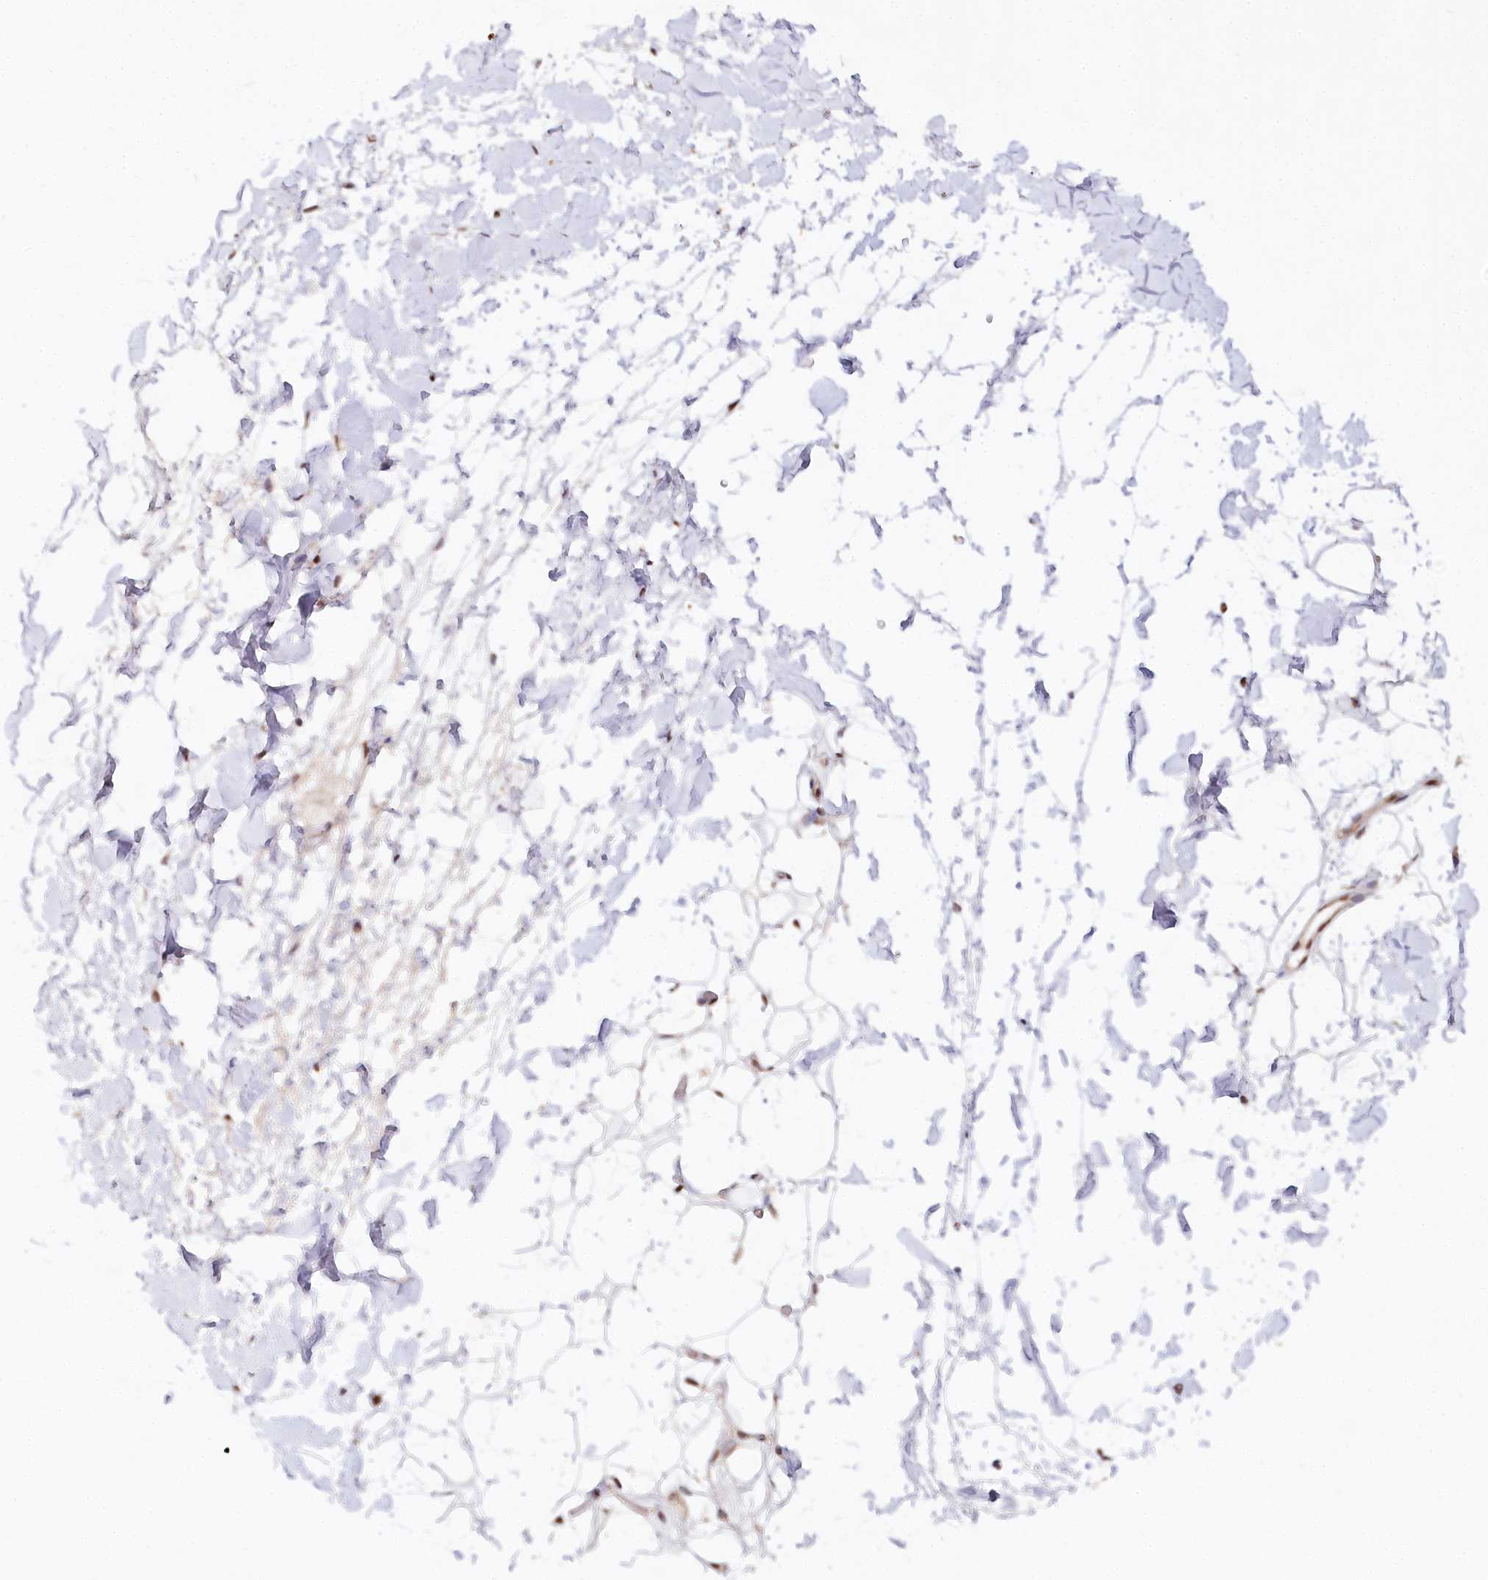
{"staining": {"intensity": "negative", "quantity": "none", "location": "none"}, "tissue": "adipose tissue", "cell_type": "Adipocytes", "image_type": "normal", "snomed": [{"axis": "morphology", "description": "Normal tissue, NOS"}, {"axis": "topography", "description": "Breast"}], "caption": "High power microscopy micrograph of an IHC image of unremarkable adipose tissue, revealing no significant expression in adipocytes.", "gene": "CCDC65", "patient": {"sex": "female", "age": 26}}